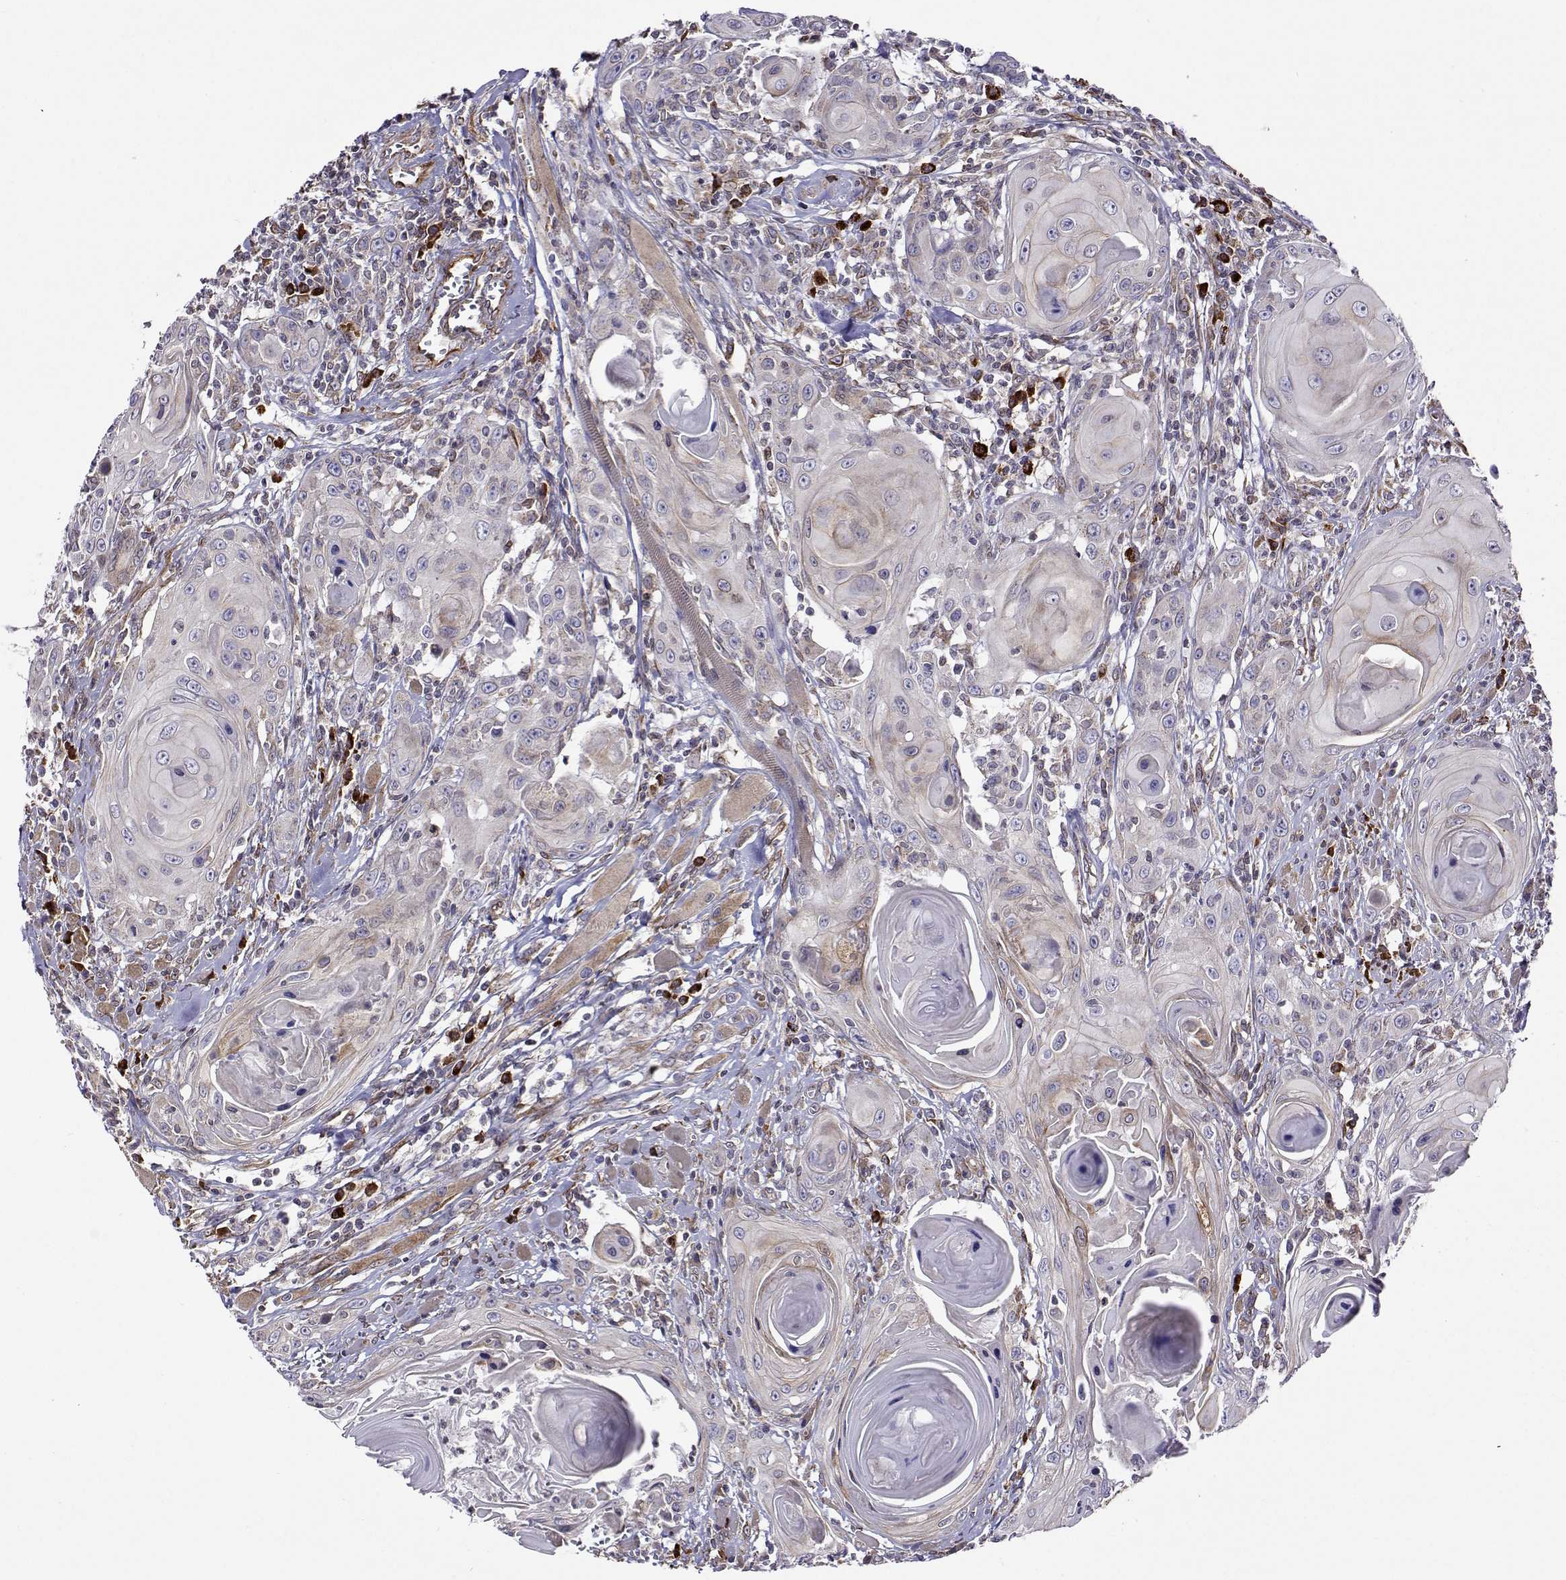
{"staining": {"intensity": "negative", "quantity": "none", "location": "none"}, "tissue": "head and neck cancer", "cell_type": "Tumor cells", "image_type": "cancer", "snomed": [{"axis": "morphology", "description": "Squamous cell carcinoma, NOS"}, {"axis": "topography", "description": "Head-Neck"}], "caption": "An image of head and neck cancer (squamous cell carcinoma) stained for a protein shows no brown staining in tumor cells.", "gene": "PGRMC2", "patient": {"sex": "female", "age": 80}}